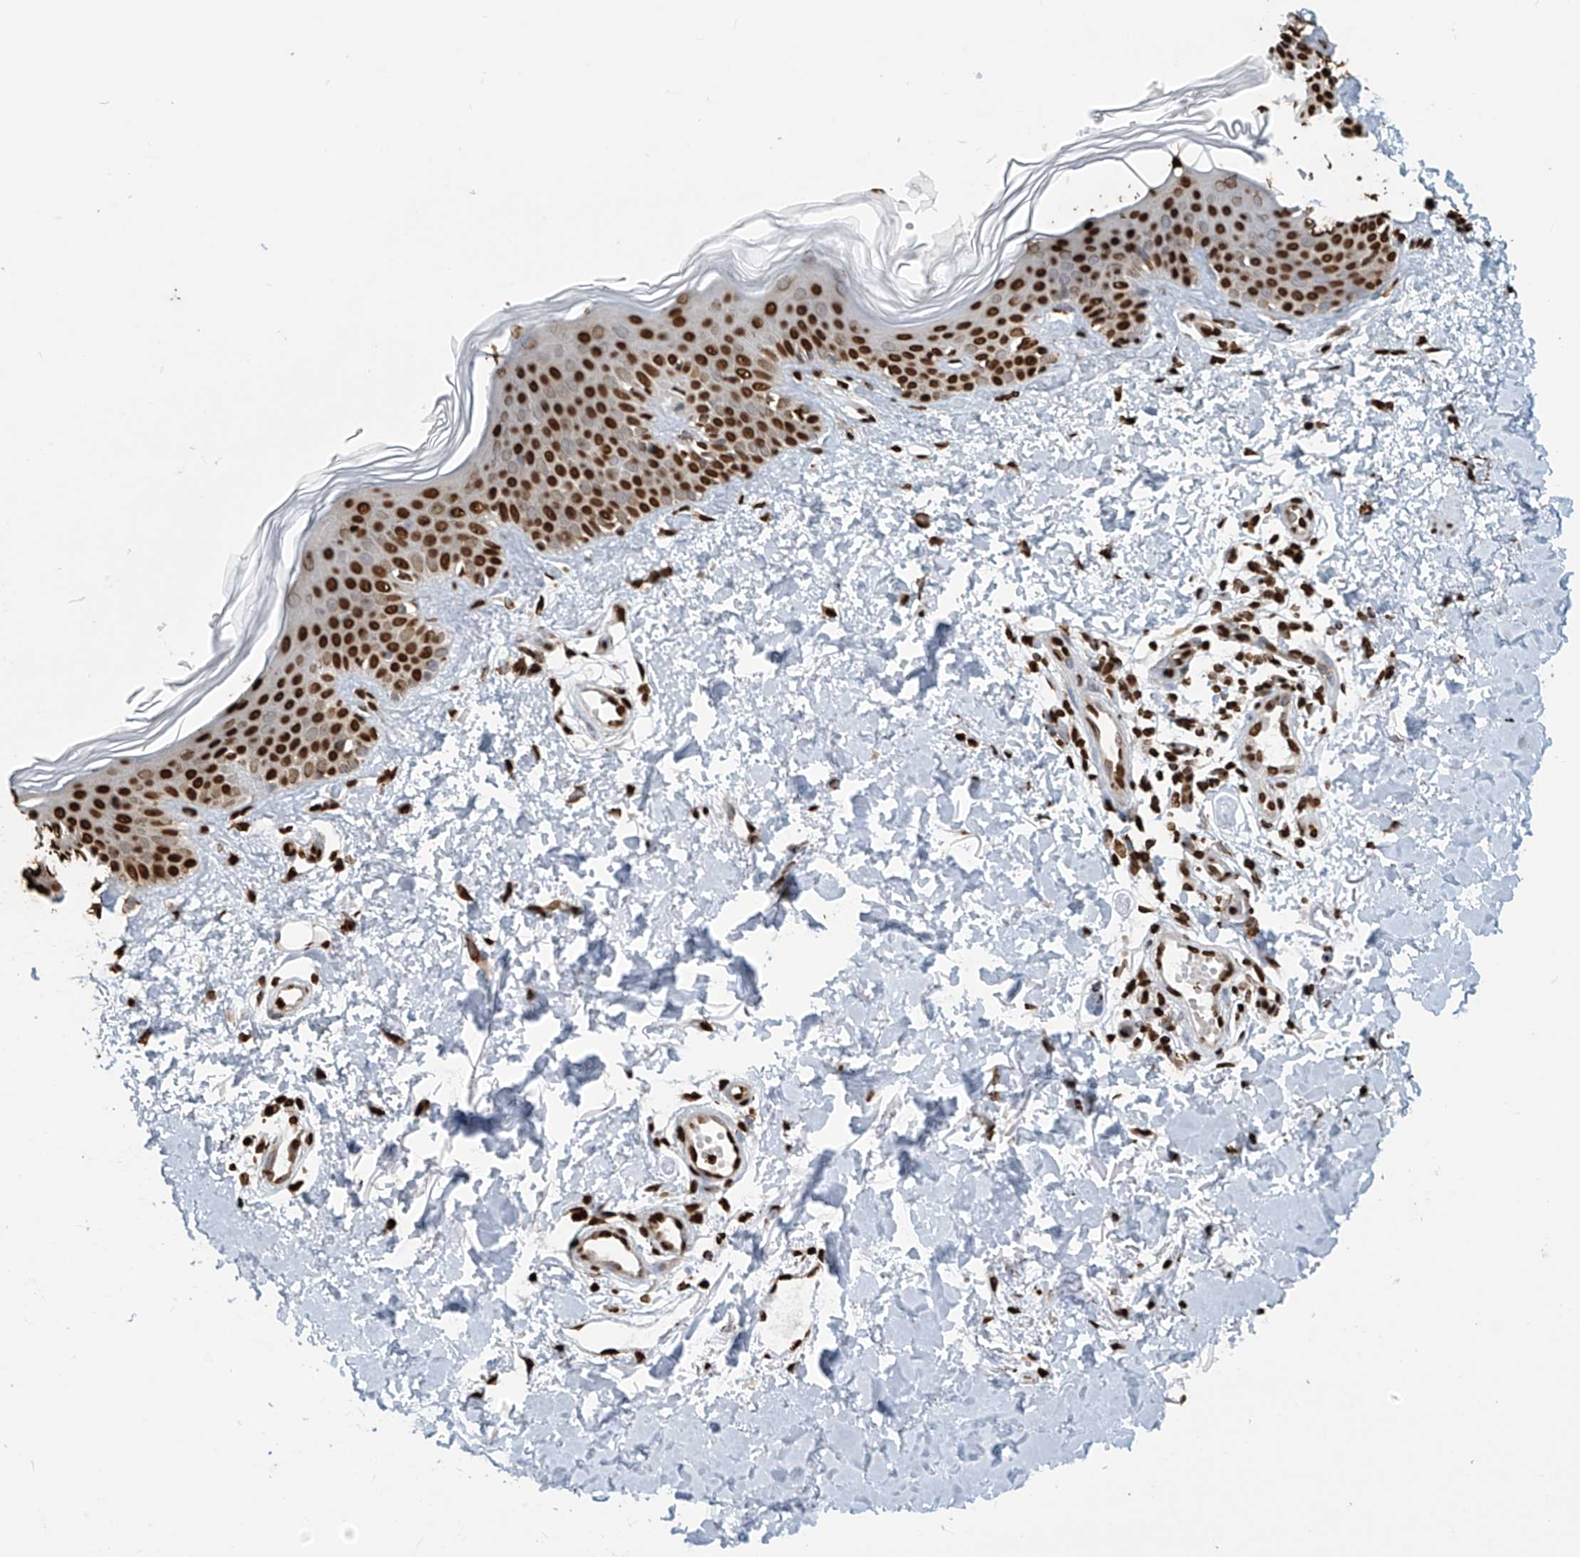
{"staining": {"intensity": "strong", "quantity": ">75%", "location": "nuclear"}, "tissue": "skin", "cell_type": "Fibroblasts", "image_type": "normal", "snomed": [{"axis": "morphology", "description": "Normal tissue, NOS"}, {"axis": "topography", "description": "Skin"}], "caption": "Skin stained with IHC exhibits strong nuclear positivity in approximately >75% of fibroblasts.", "gene": "DPPA2", "patient": {"sex": "male", "age": 37}}